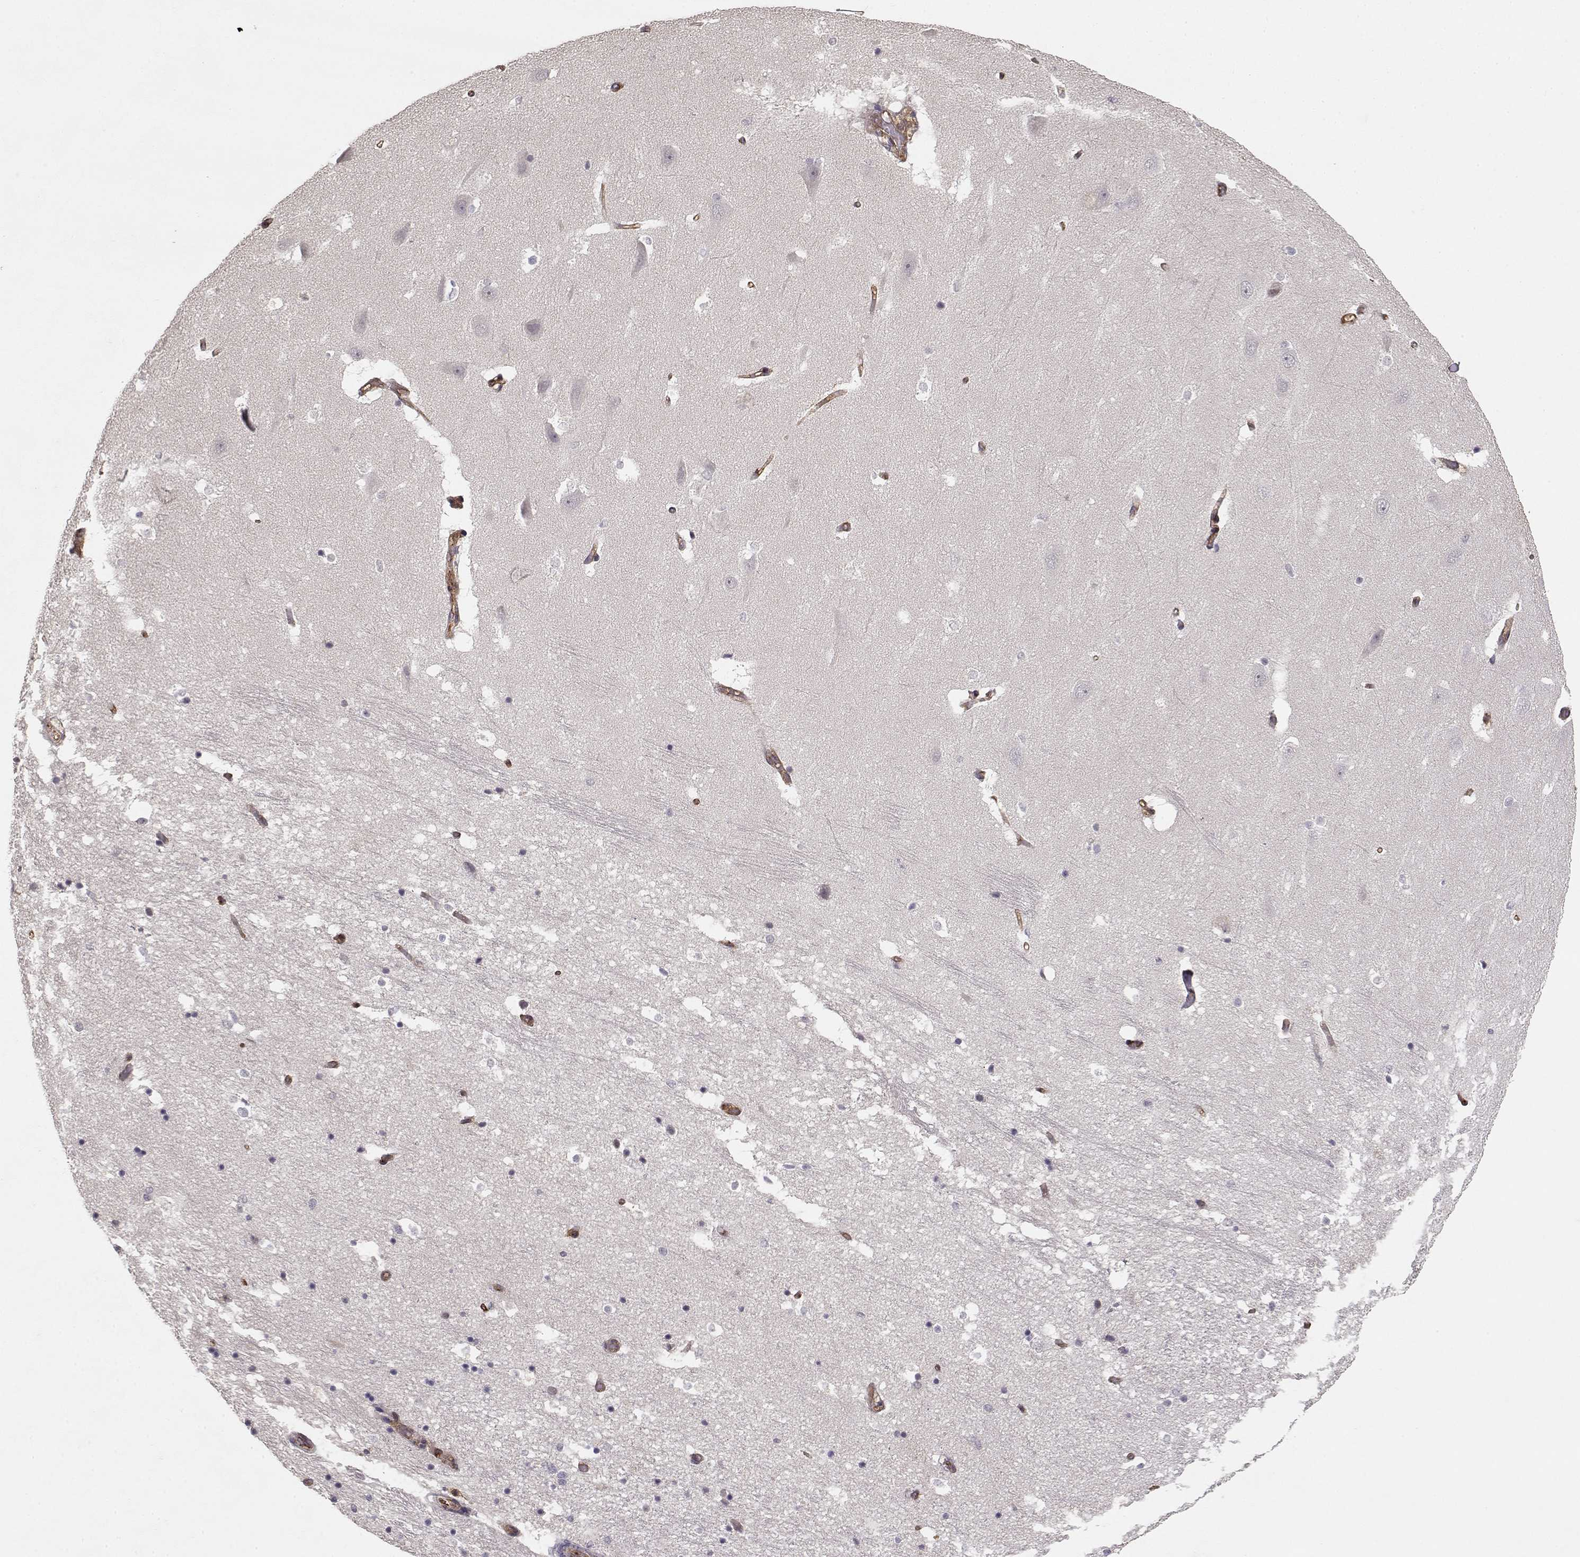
{"staining": {"intensity": "negative", "quantity": "none", "location": "none"}, "tissue": "hippocampus", "cell_type": "Glial cells", "image_type": "normal", "snomed": [{"axis": "morphology", "description": "Normal tissue, NOS"}, {"axis": "topography", "description": "Hippocampus"}], "caption": "The photomicrograph exhibits no staining of glial cells in unremarkable hippocampus.", "gene": "IFITM1", "patient": {"sex": "male", "age": 44}}